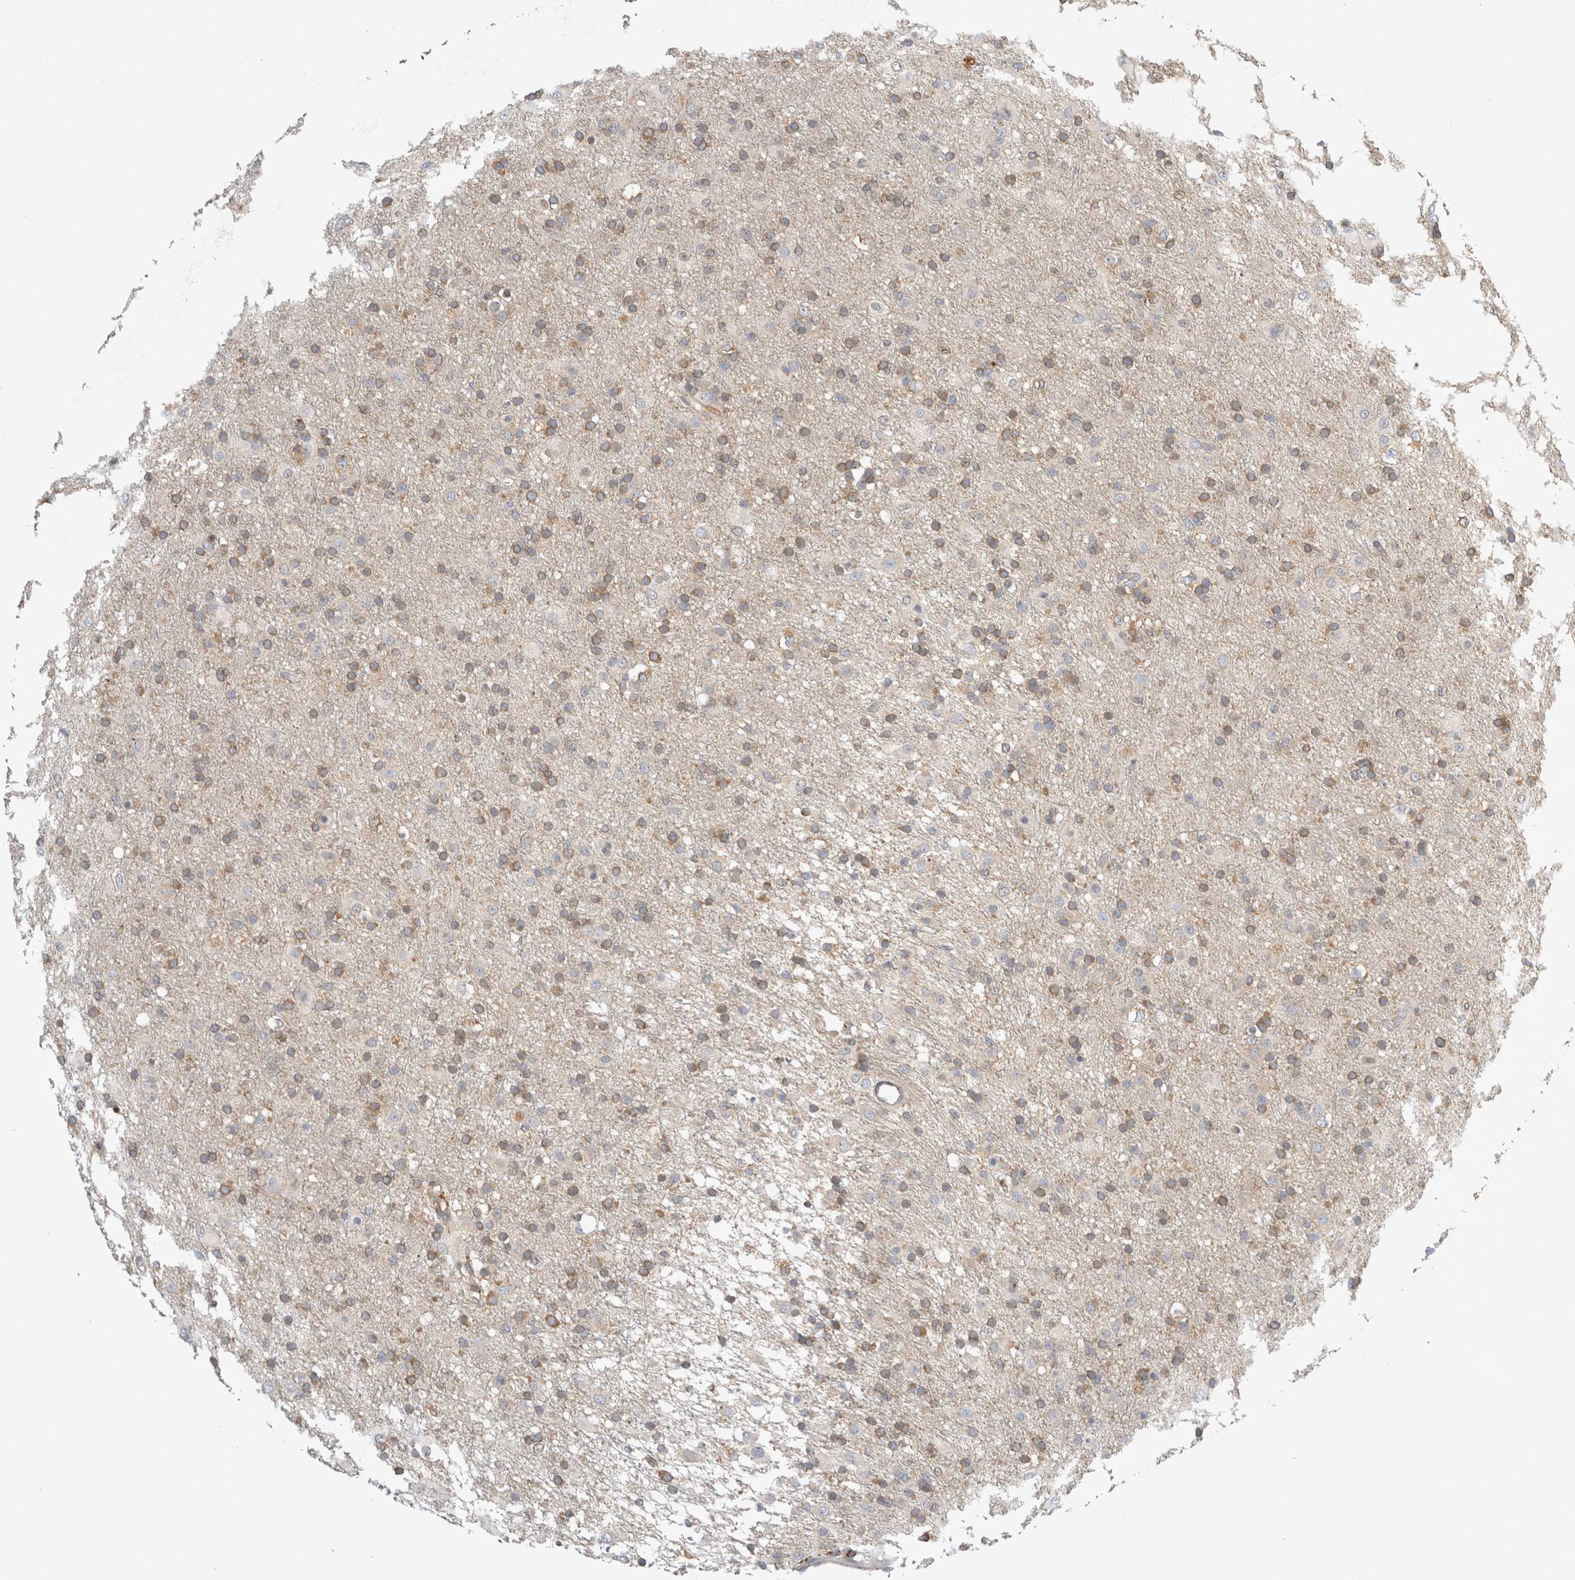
{"staining": {"intensity": "weak", "quantity": "25%-75%", "location": "cytoplasmic/membranous"}, "tissue": "glioma", "cell_type": "Tumor cells", "image_type": "cancer", "snomed": [{"axis": "morphology", "description": "Glioma, malignant, Low grade"}, {"axis": "topography", "description": "Brain"}], "caption": "Glioma stained with a protein marker shows weak staining in tumor cells.", "gene": "CDCA7L", "patient": {"sex": "male", "age": 65}}